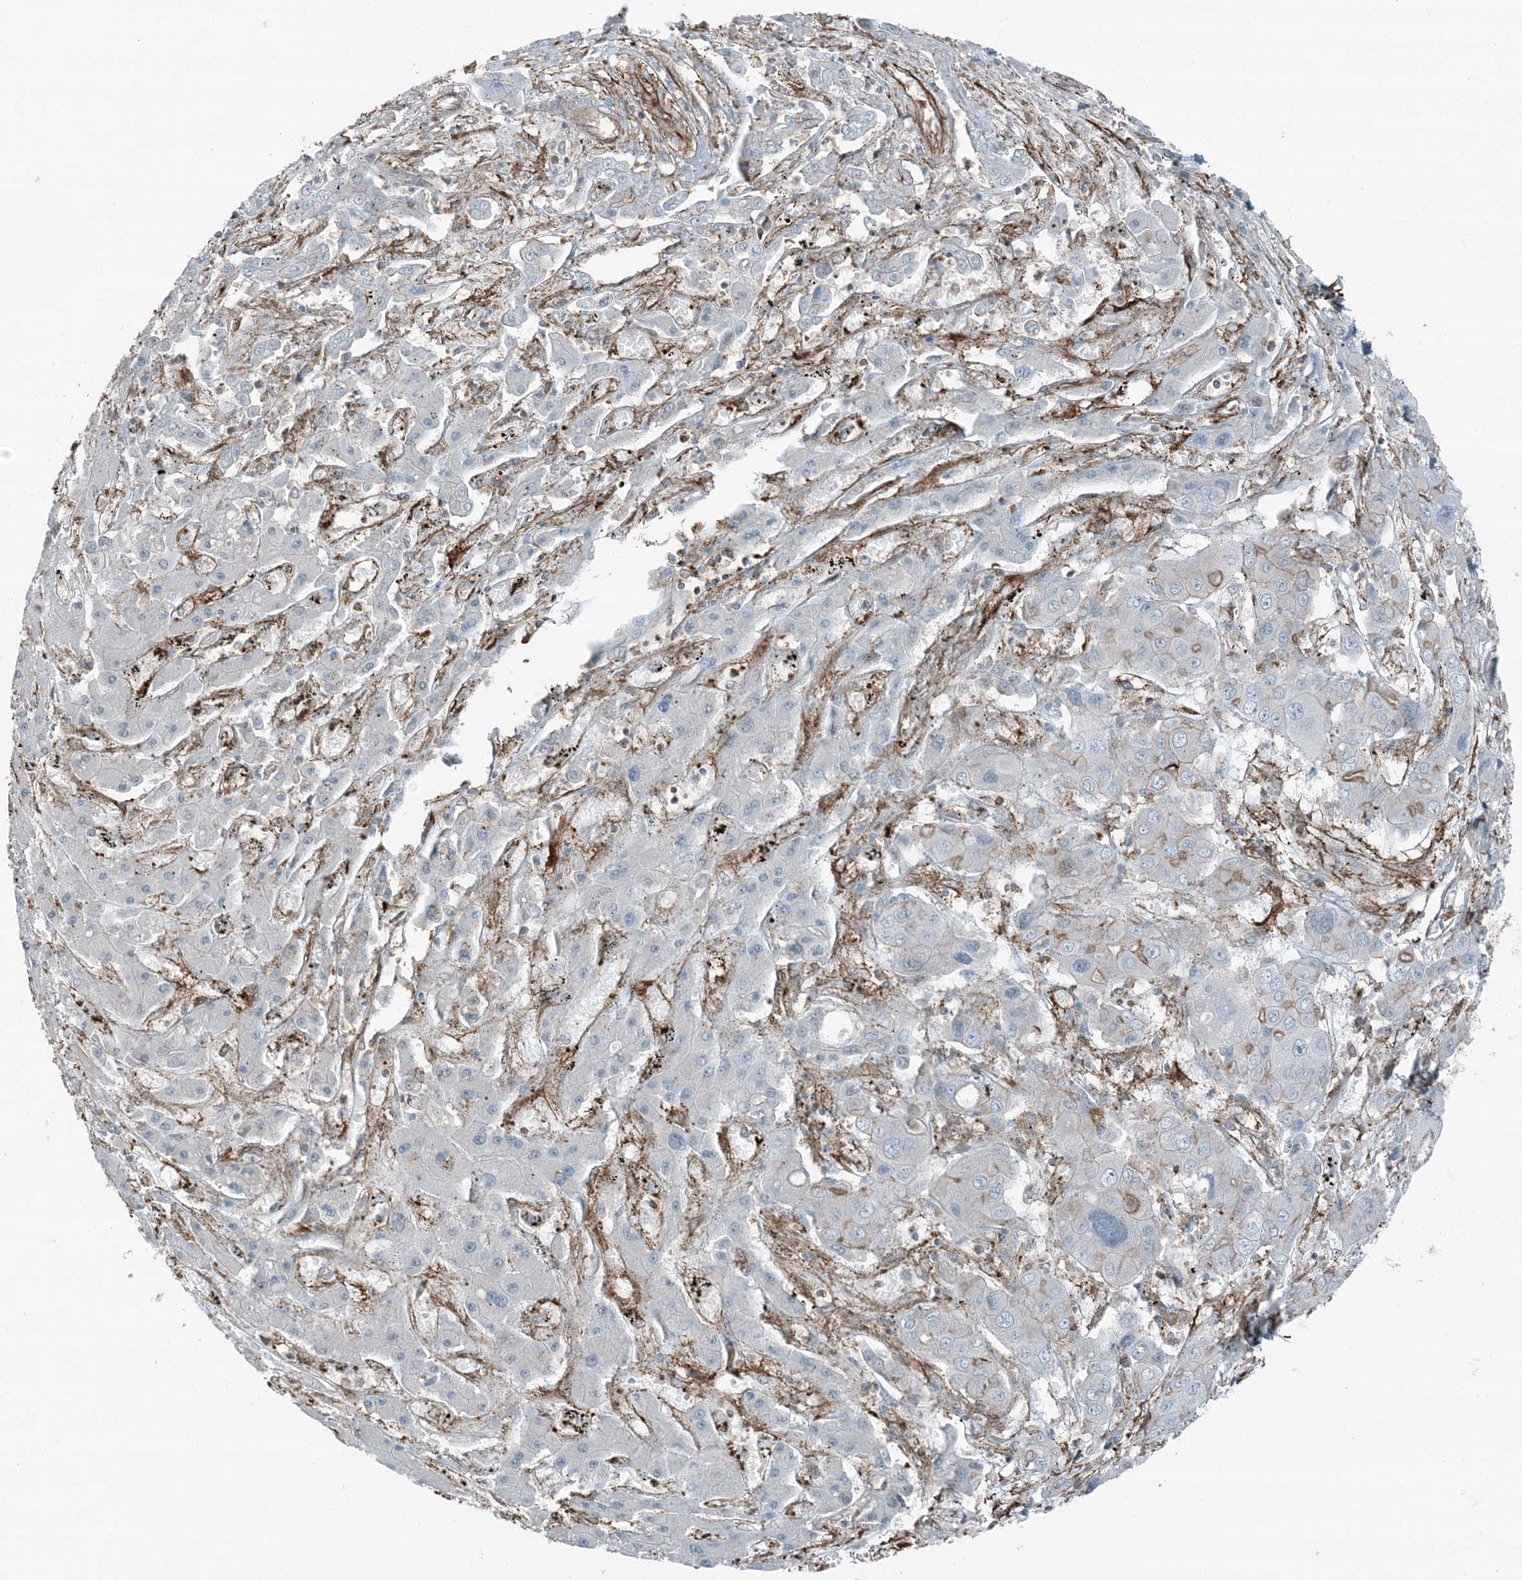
{"staining": {"intensity": "moderate", "quantity": "<25%", "location": "cytoplasmic/membranous"}, "tissue": "liver cancer", "cell_type": "Tumor cells", "image_type": "cancer", "snomed": [{"axis": "morphology", "description": "Cholangiocarcinoma"}, {"axis": "topography", "description": "Liver"}], "caption": "This micrograph displays immunohistochemistry (IHC) staining of liver cancer, with low moderate cytoplasmic/membranous staining in approximately <25% of tumor cells.", "gene": "APOBEC3C", "patient": {"sex": "male", "age": 67}}